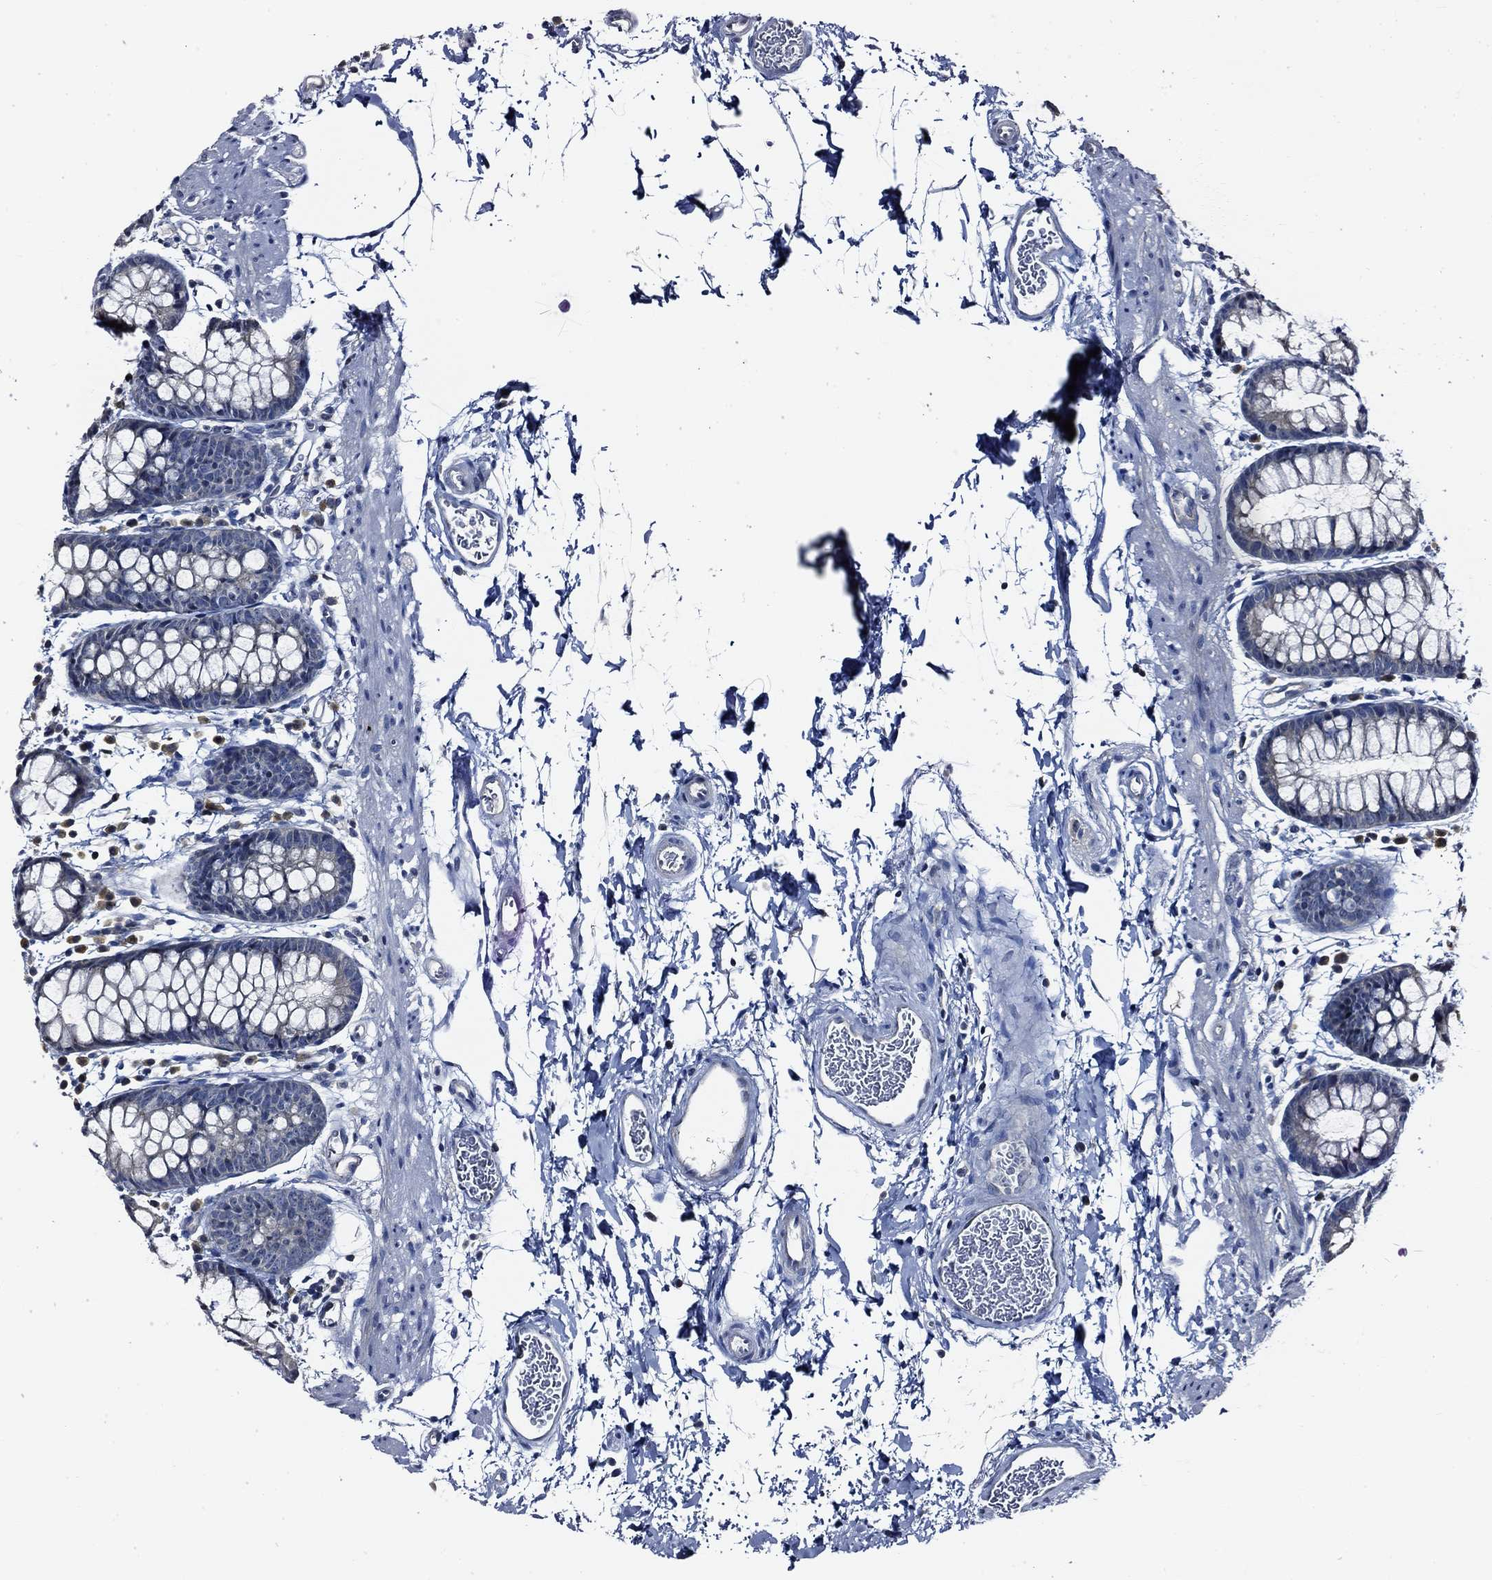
{"staining": {"intensity": "negative", "quantity": "none", "location": "none"}, "tissue": "rectum", "cell_type": "Glandular cells", "image_type": "normal", "snomed": [{"axis": "morphology", "description": "Normal tissue, NOS"}, {"axis": "topography", "description": "Rectum"}], "caption": "IHC of normal human rectum reveals no staining in glandular cells.", "gene": "POU2F2", "patient": {"sex": "male", "age": 57}}